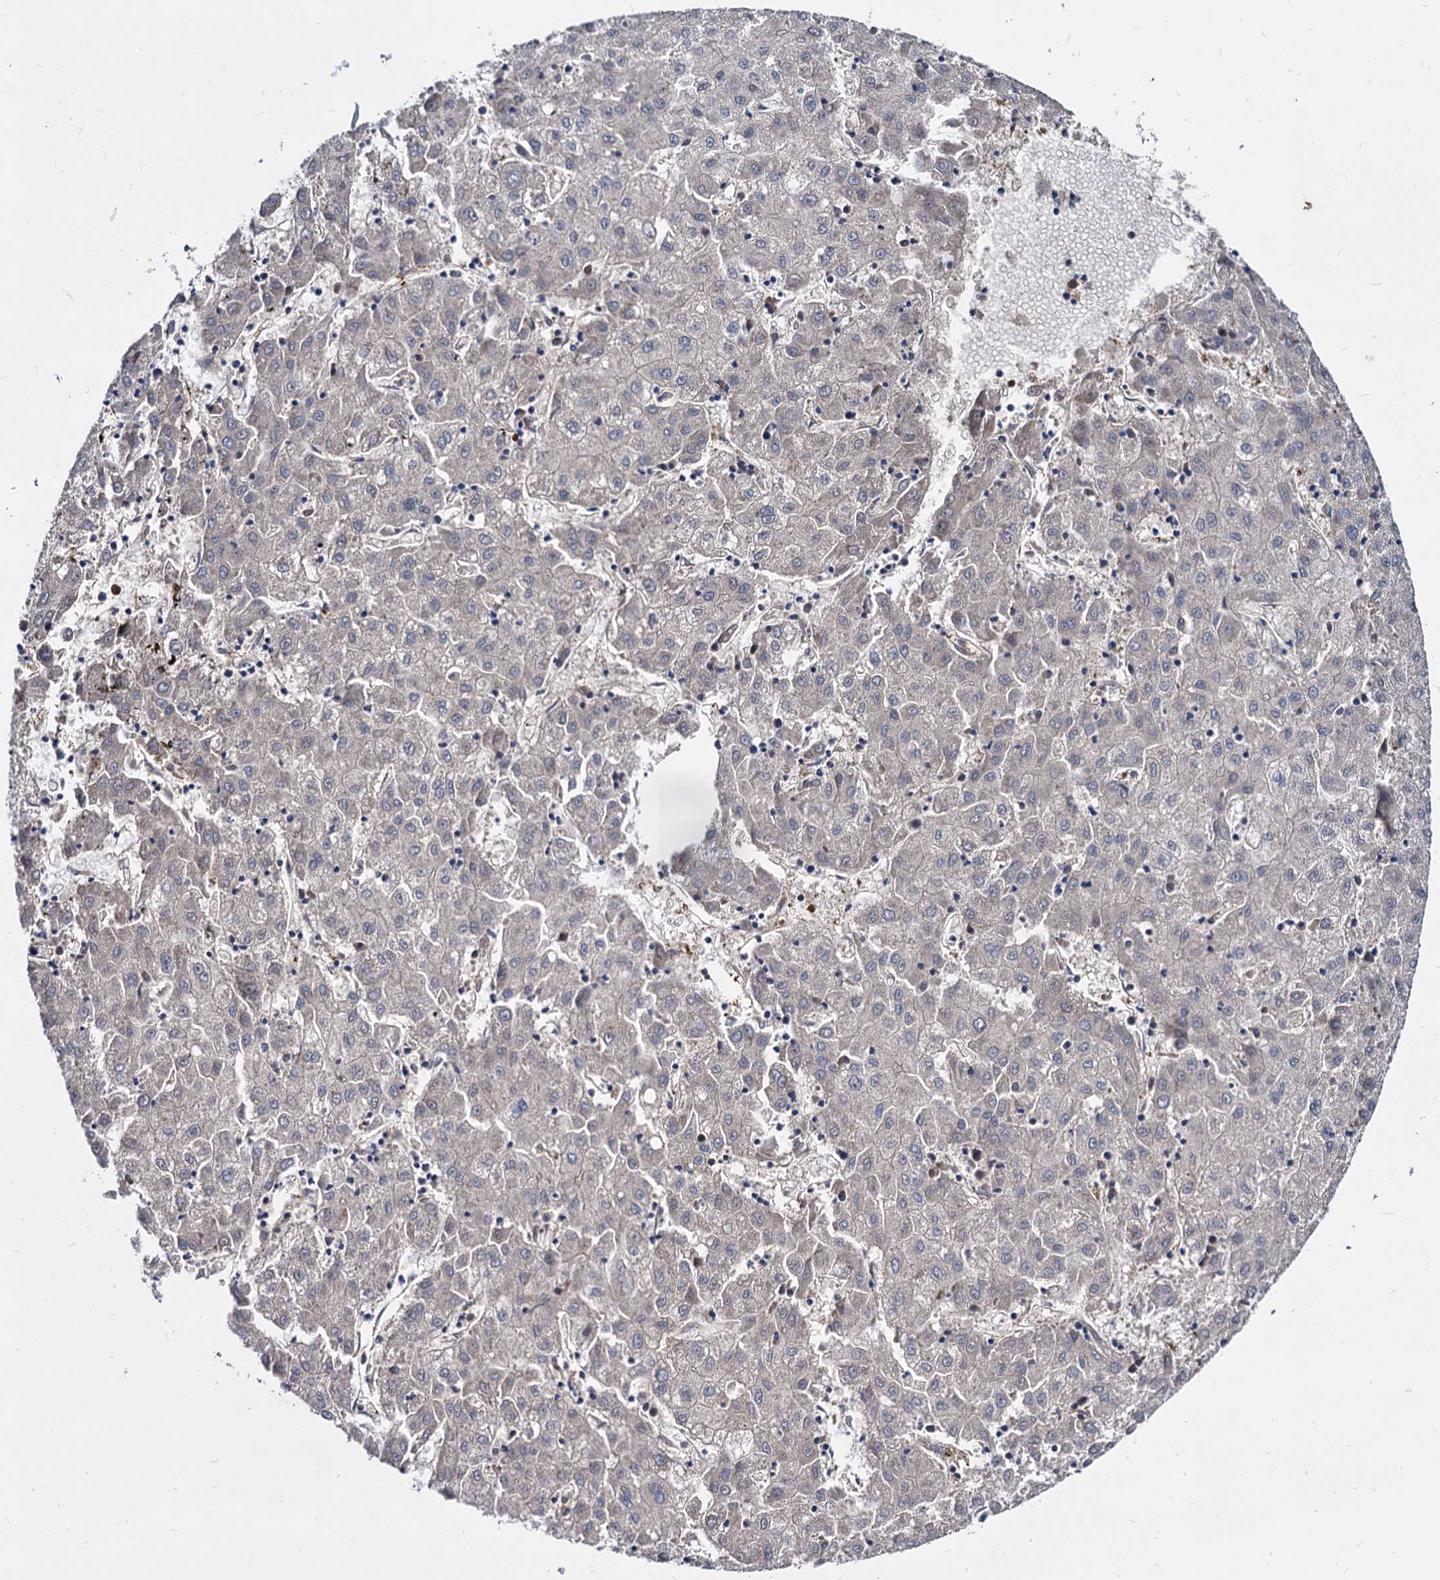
{"staining": {"intensity": "negative", "quantity": "none", "location": "none"}, "tissue": "liver cancer", "cell_type": "Tumor cells", "image_type": "cancer", "snomed": [{"axis": "morphology", "description": "Carcinoma, Hepatocellular, NOS"}, {"axis": "topography", "description": "Liver"}], "caption": "Histopathology image shows no significant protein positivity in tumor cells of liver hepatocellular carcinoma.", "gene": "CPPED1", "patient": {"sex": "male", "age": 72}}